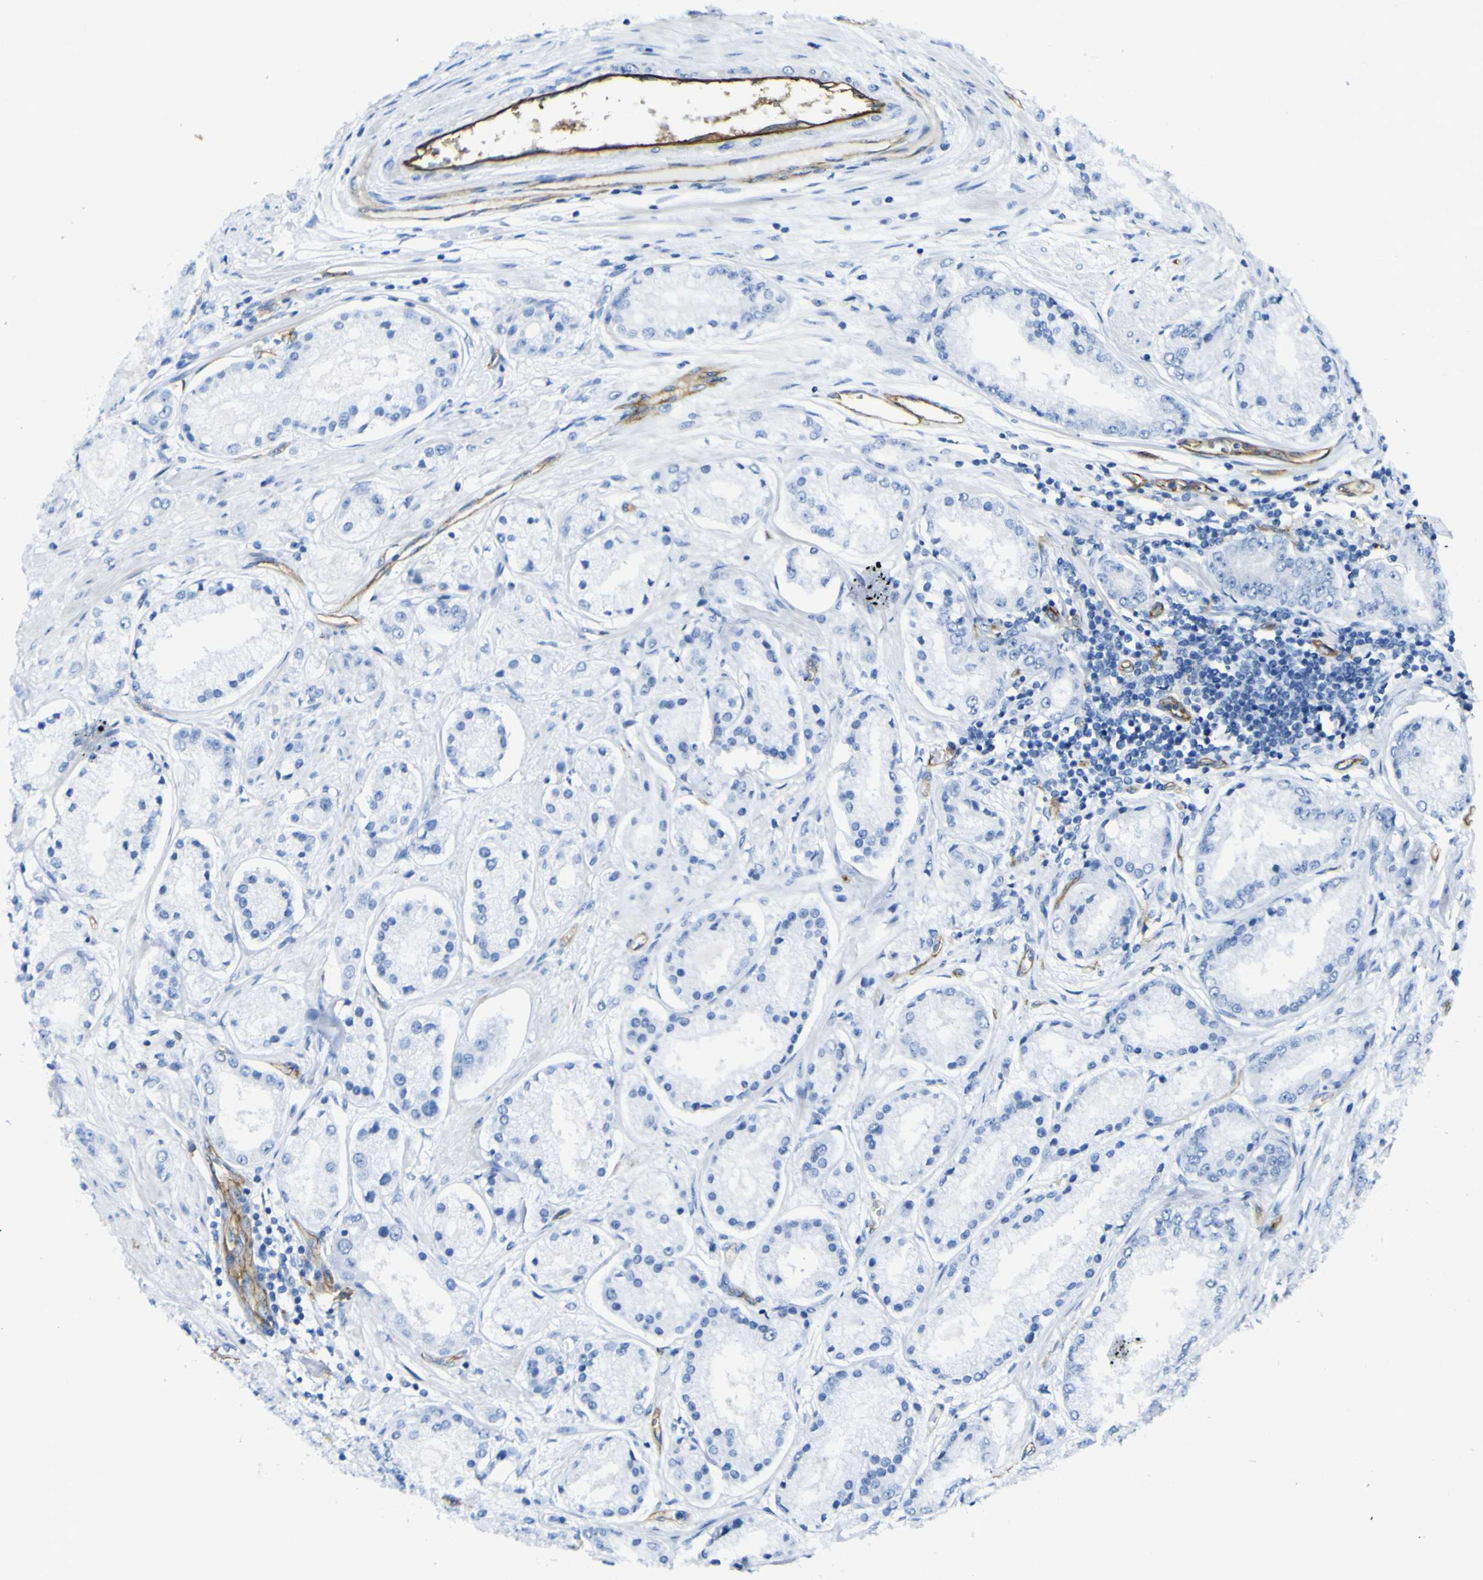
{"staining": {"intensity": "negative", "quantity": "none", "location": "none"}, "tissue": "prostate cancer", "cell_type": "Tumor cells", "image_type": "cancer", "snomed": [{"axis": "morphology", "description": "Adenocarcinoma, High grade"}, {"axis": "topography", "description": "Prostate"}], "caption": "Prostate adenocarcinoma (high-grade) was stained to show a protein in brown. There is no significant staining in tumor cells.", "gene": "CD93", "patient": {"sex": "male", "age": 59}}